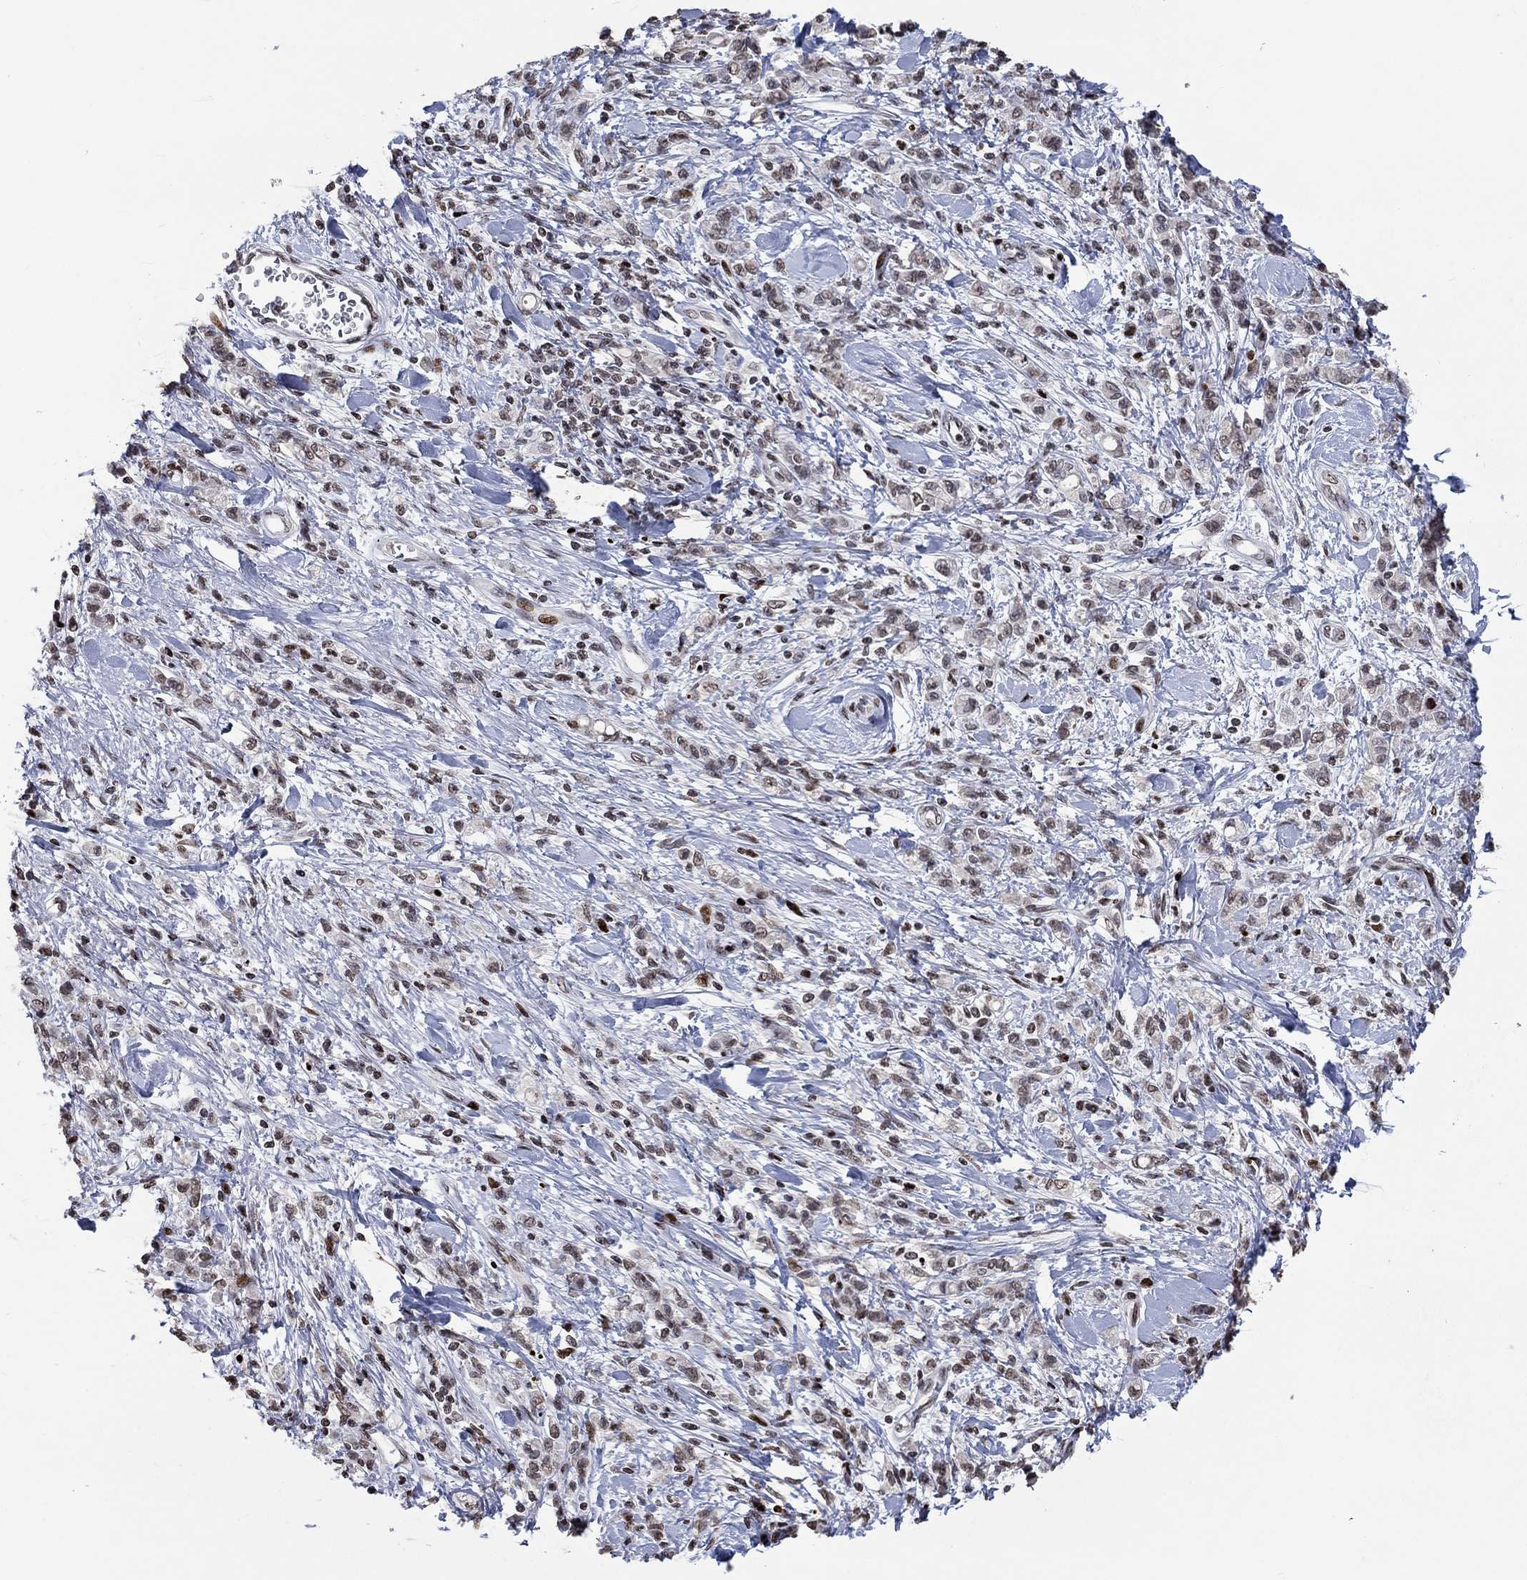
{"staining": {"intensity": "moderate", "quantity": "<25%", "location": "nuclear"}, "tissue": "stomach cancer", "cell_type": "Tumor cells", "image_type": "cancer", "snomed": [{"axis": "morphology", "description": "Adenocarcinoma, NOS"}, {"axis": "topography", "description": "Stomach"}], "caption": "Moderate nuclear protein positivity is appreciated in about <25% of tumor cells in stomach cancer. The protein of interest is shown in brown color, while the nuclei are stained blue.", "gene": "SRSF3", "patient": {"sex": "male", "age": 77}}